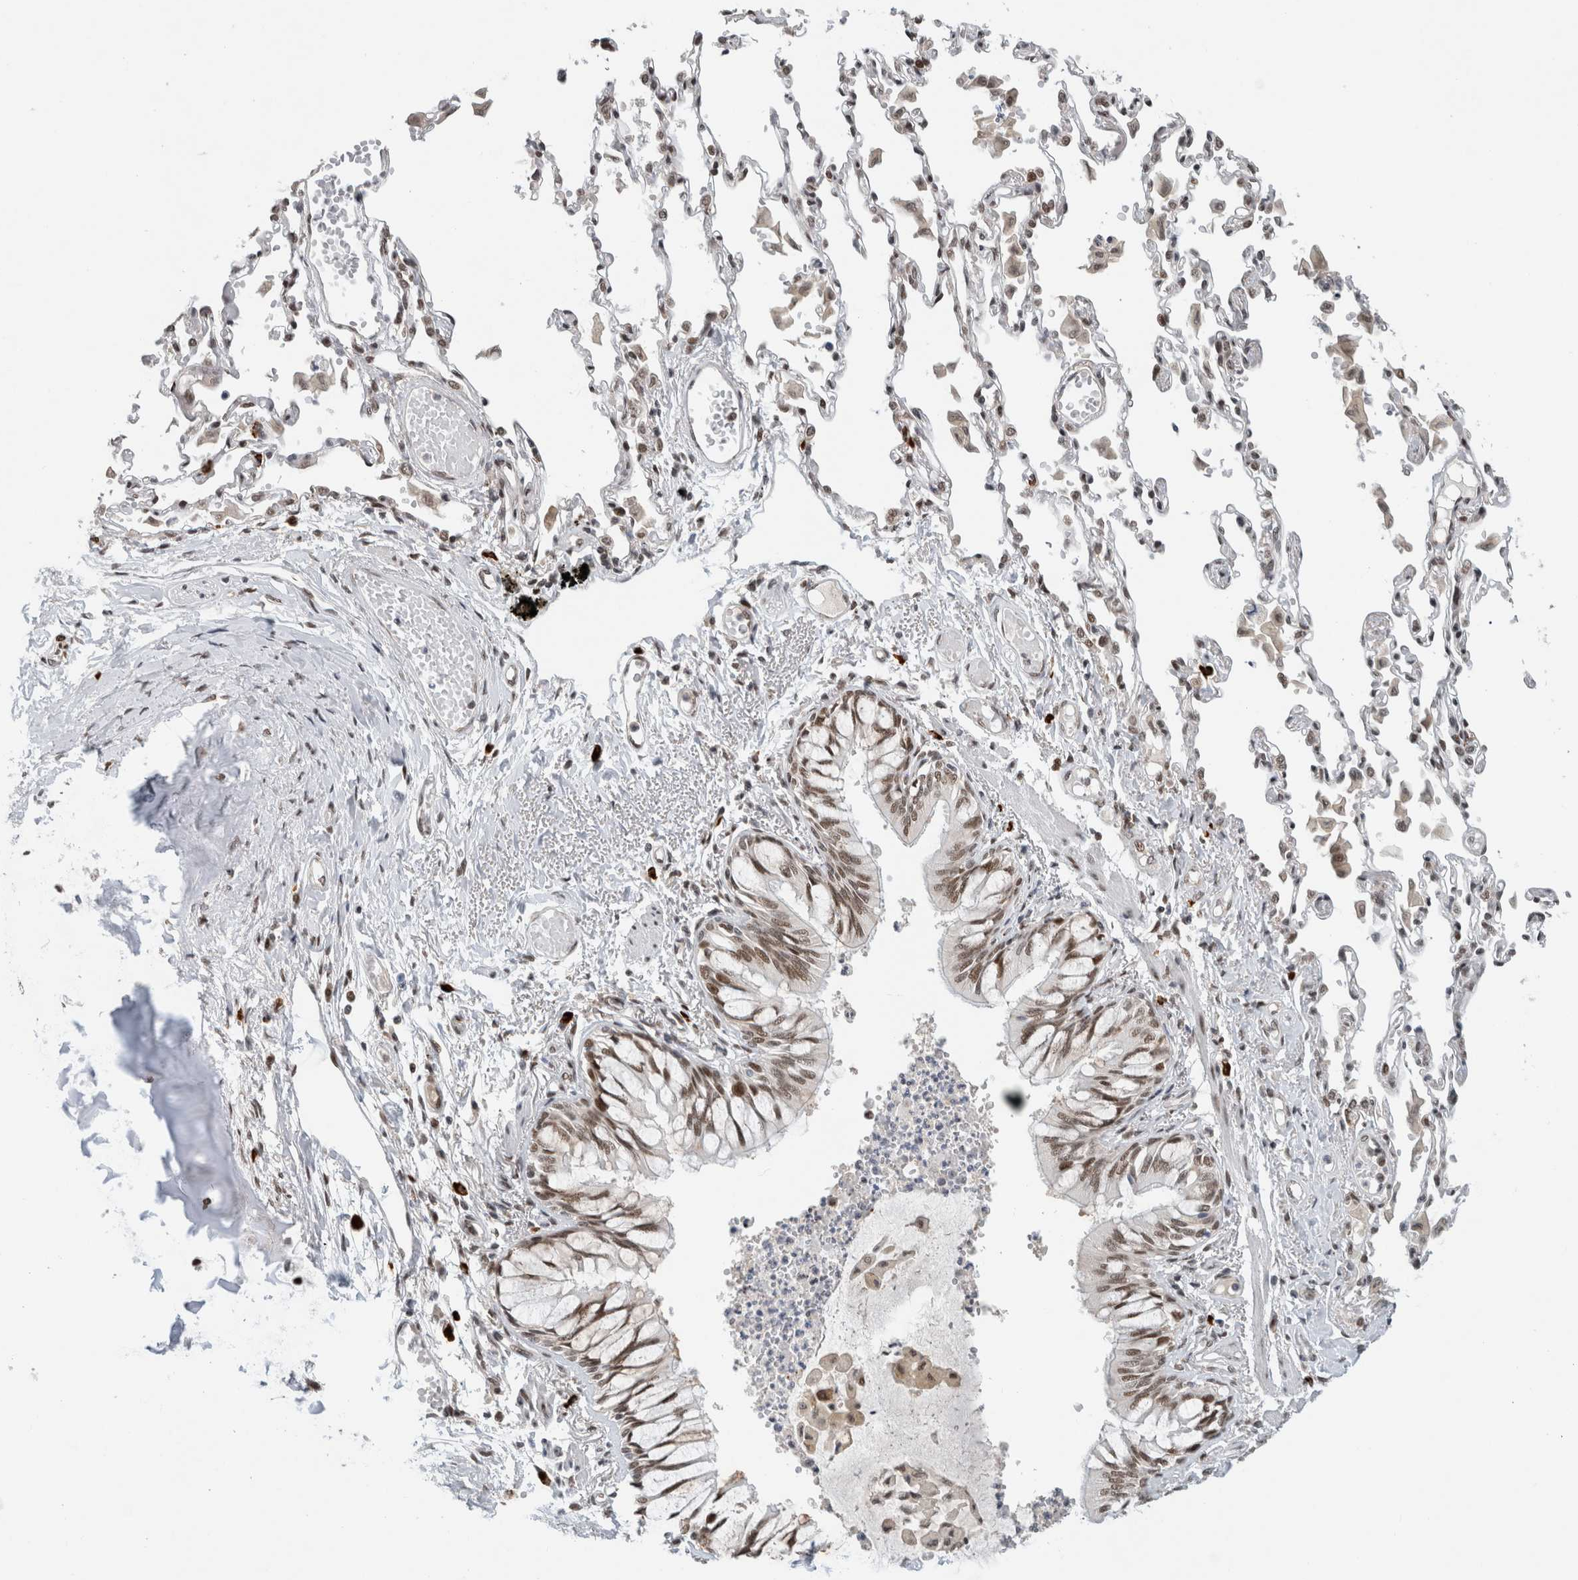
{"staining": {"intensity": "moderate", "quantity": ">75%", "location": "cytoplasmic/membranous,nuclear"}, "tissue": "bronchus", "cell_type": "Respiratory epithelial cells", "image_type": "normal", "snomed": [{"axis": "morphology", "description": "Normal tissue, NOS"}, {"axis": "topography", "description": "Cartilage tissue"}, {"axis": "topography", "description": "Bronchus"}, {"axis": "topography", "description": "Lung"}], "caption": "Immunohistochemistry photomicrograph of unremarkable bronchus stained for a protein (brown), which exhibits medium levels of moderate cytoplasmic/membranous,nuclear positivity in about >75% of respiratory epithelial cells.", "gene": "HNRNPR", "patient": {"sex": "female", "age": 49}}